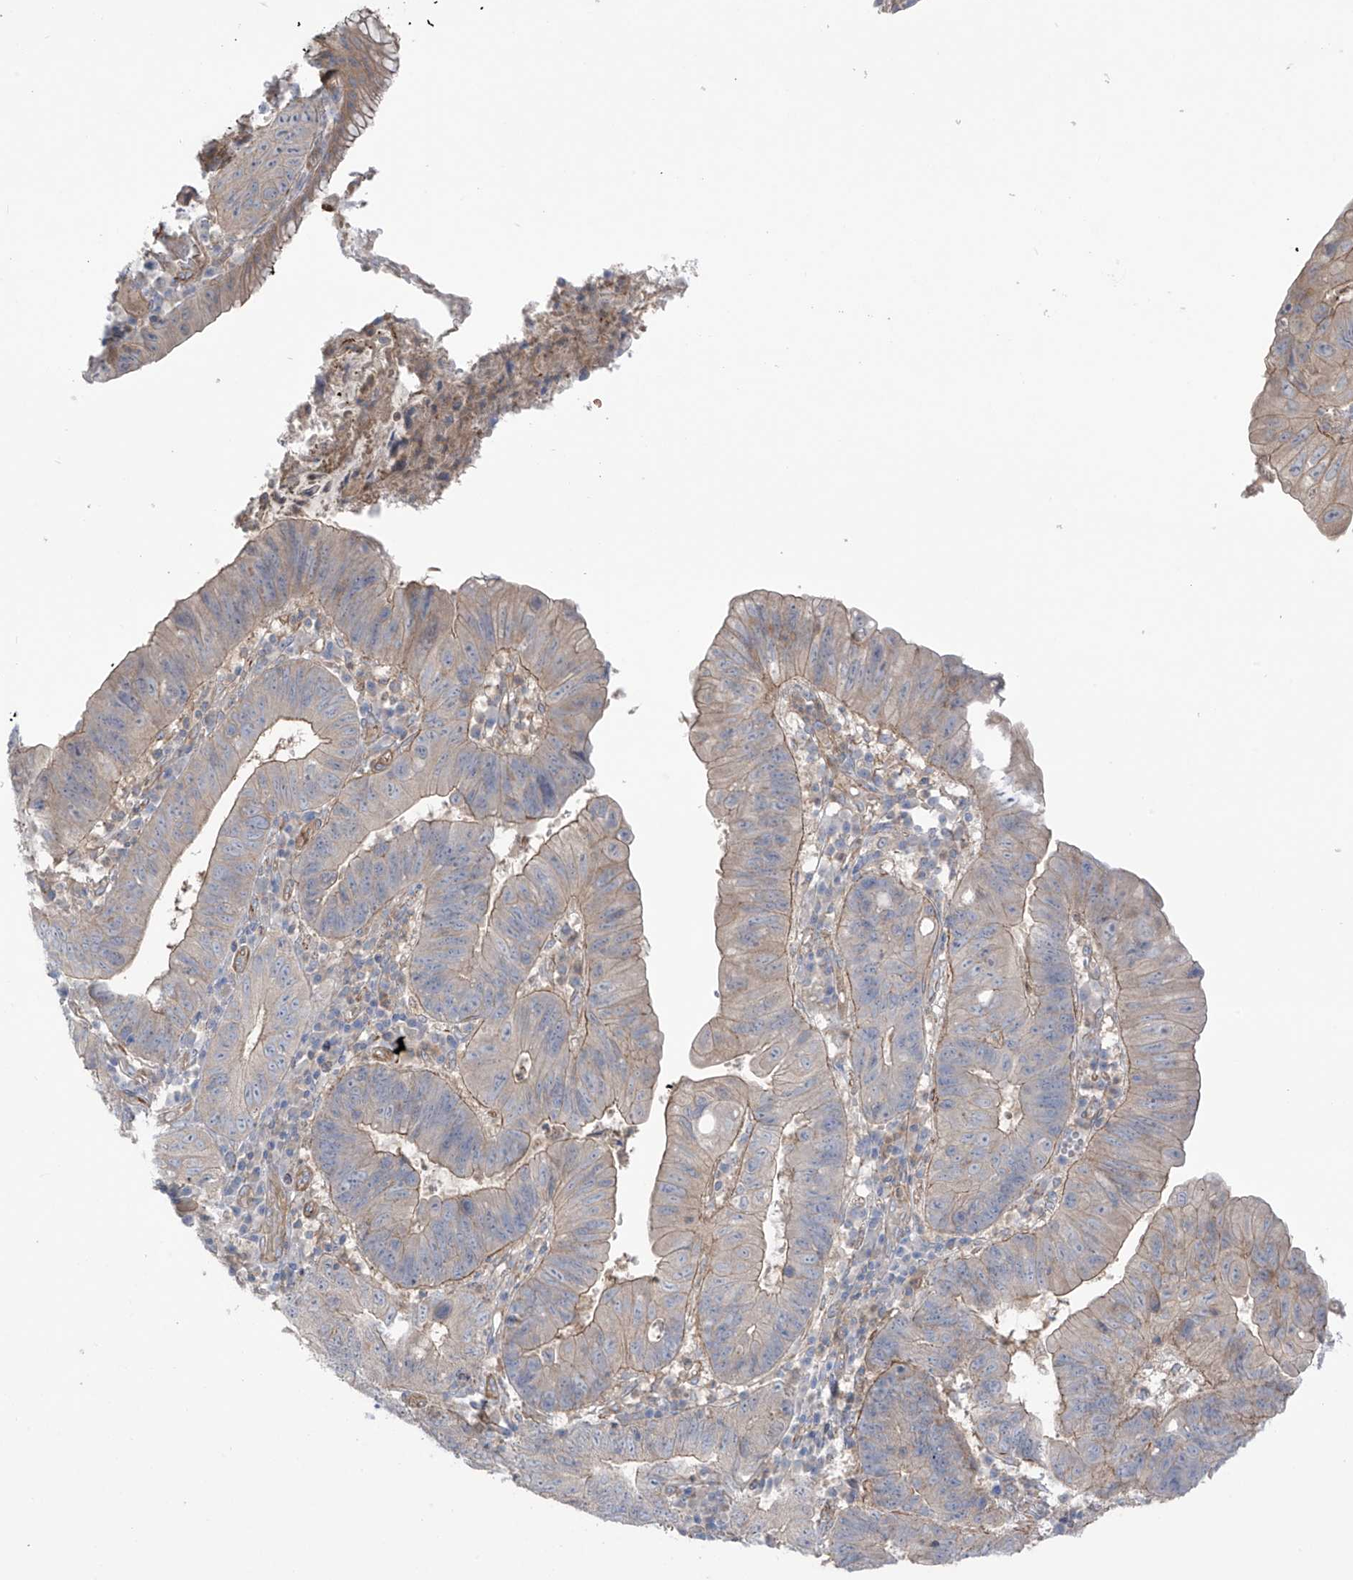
{"staining": {"intensity": "weak", "quantity": "25%-75%", "location": "cytoplasmic/membranous"}, "tissue": "stomach cancer", "cell_type": "Tumor cells", "image_type": "cancer", "snomed": [{"axis": "morphology", "description": "Adenocarcinoma, NOS"}, {"axis": "topography", "description": "Stomach"}], "caption": "DAB immunohistochemical staining of human stomach cancer reveals weak cytoplasmic/membranous protein staining in about 25%-75% of tumor cells.", "gene": "TRMU", "patient": {"sex": "male", "age": 59}}